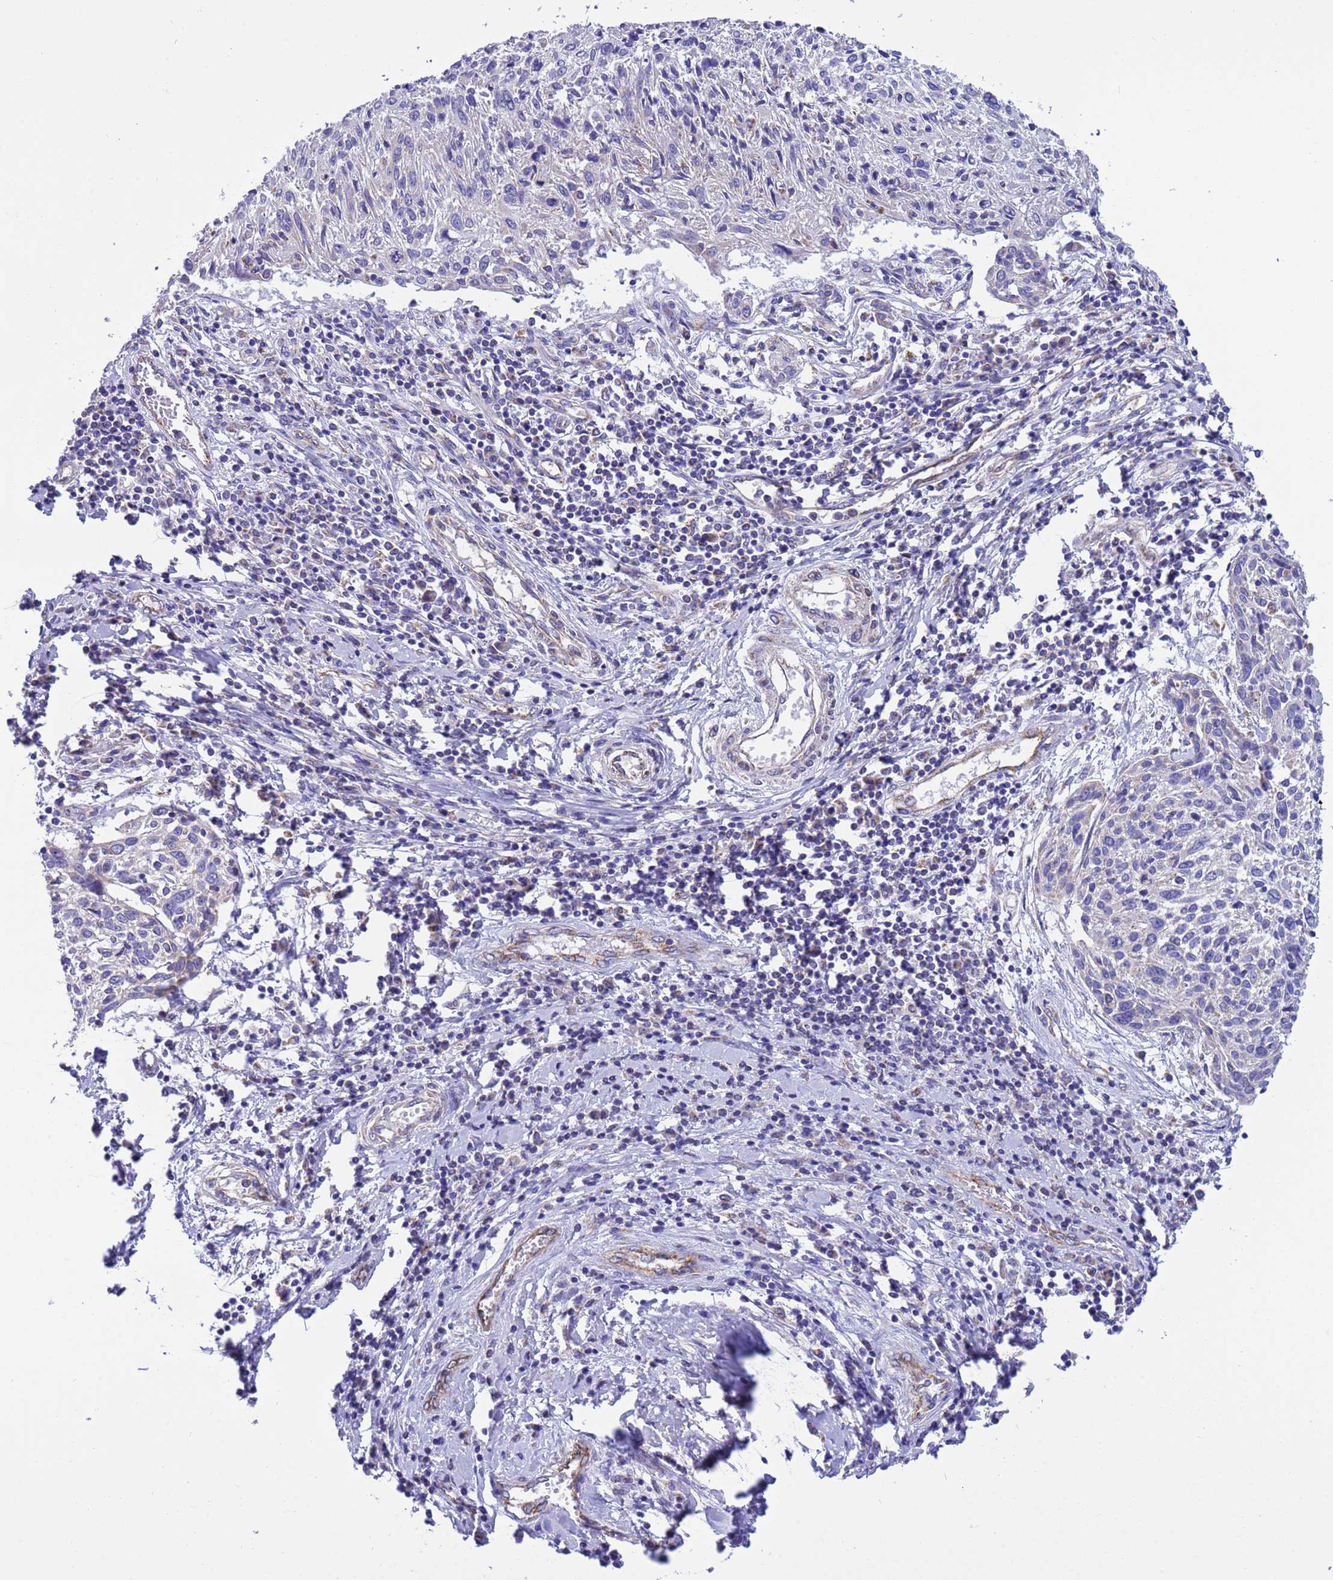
{"staining": {"intensity": "negative", "quantity": "none", "location": "none"}, "tissue": "cervical cancer", "cell_type": "Tumor cells", "image_type": "cancer", "snomed": [{"axis": "morphology", "description": "Squamous cell carcinoma, NOS"}, {"axis": "topography", "description": "Cervix"}], "caption": "Immunohistochemistry image of human cervical cancer stained for a protein (brown), which displays no positivity in tumor cells. (Immunohistochemistry, brightfield microscopy, high magnification).", "gene": "CCDC191", "patient": {"sex": "female", "age": 51}}